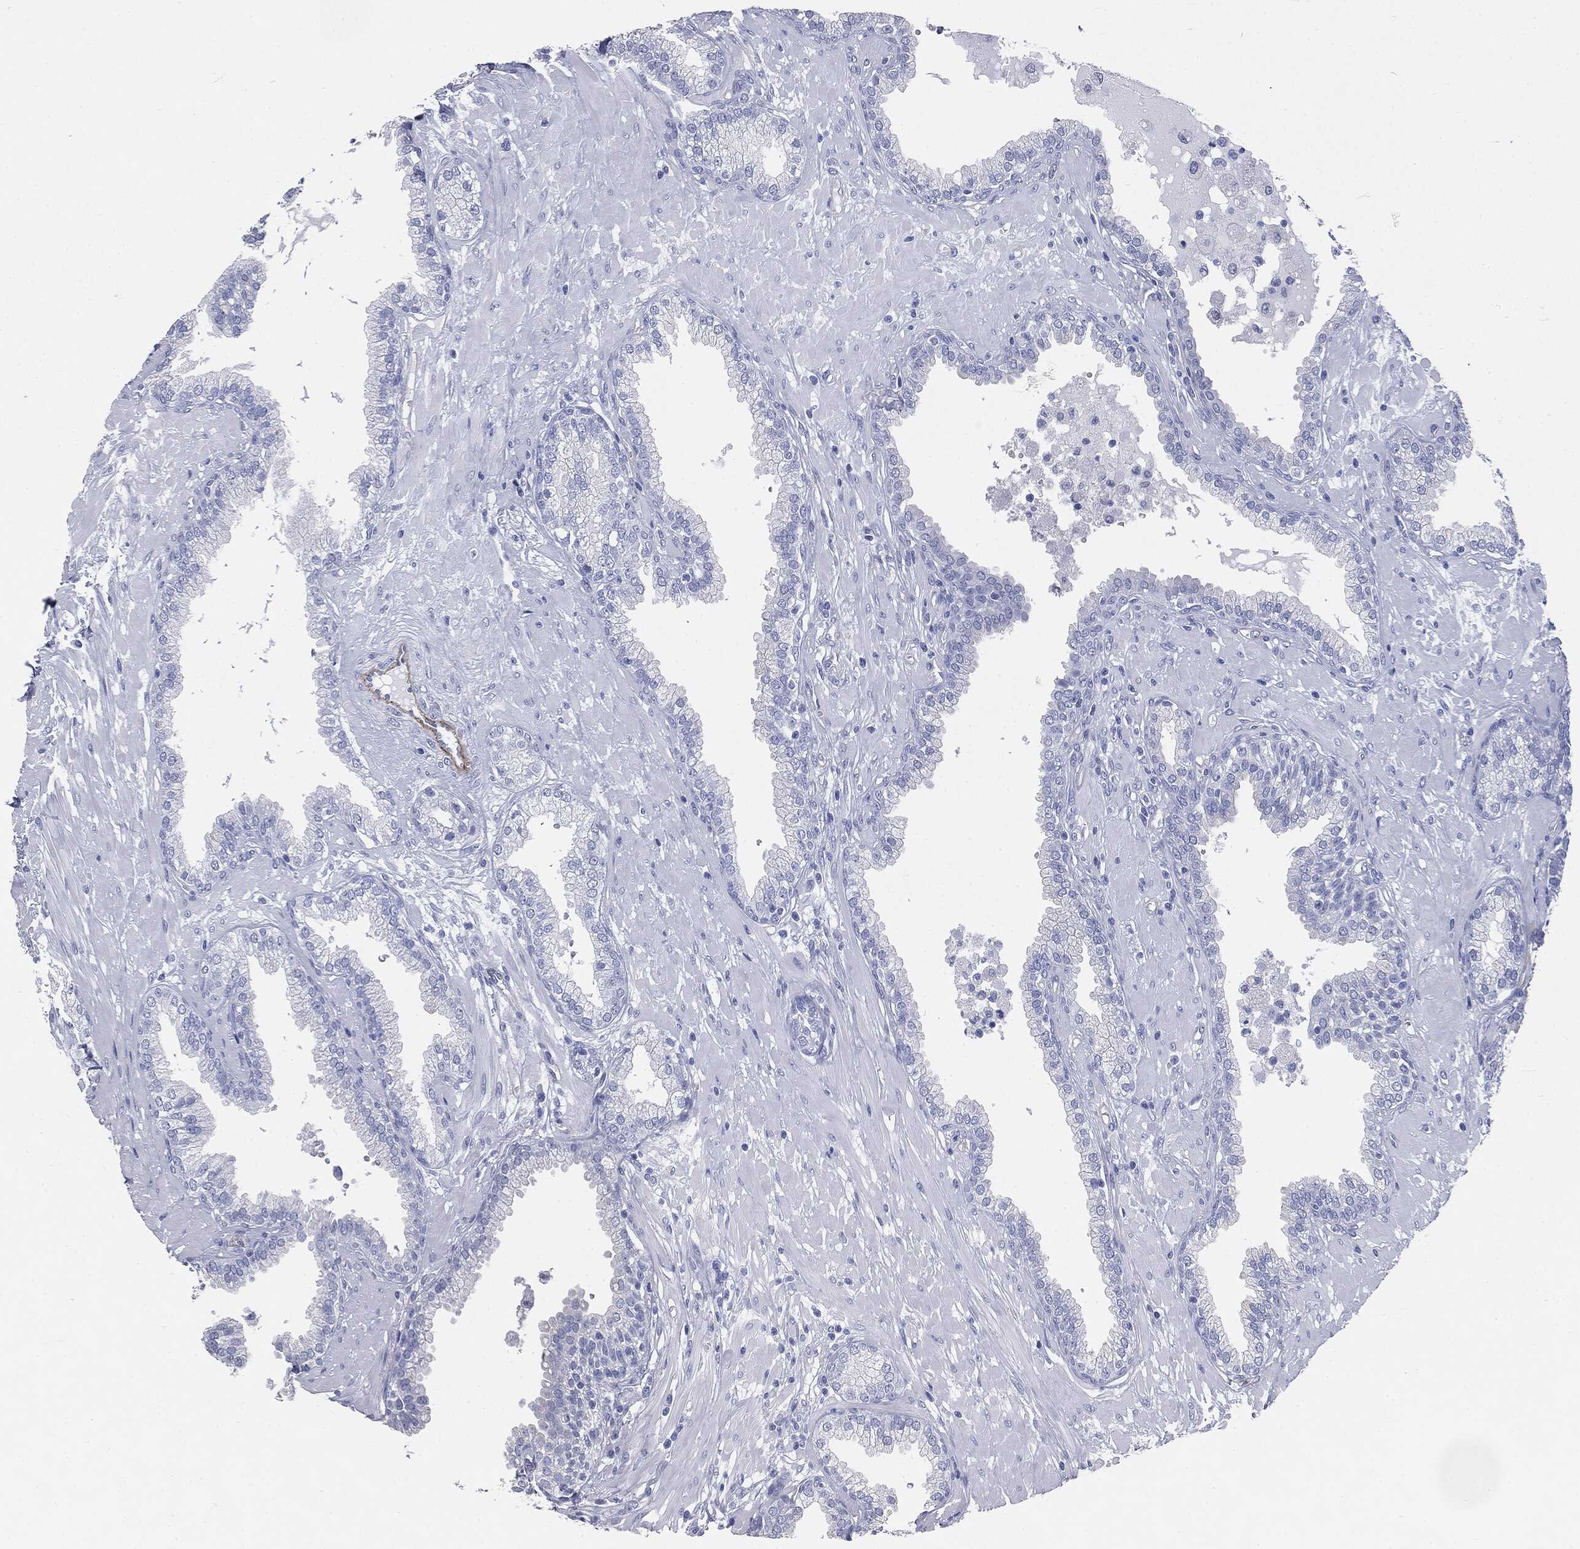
{"staining": {"intensity": "negative", "quantity": "none", "location": "none"}, "tissue": "prostate", "cell_type": "Glandular cells", "image_type": "normal", "snomed": [{"axis": "morphology", "description": "Normal tissue, NOS"}, {"axis": "topography", "description": "Prostate"}], "caption": "An image of prostate stained for a protein exhibits no brown staining in glandular cells. (IHC, brightfield microscopy, high magnification).", "gene": "MUC5AC", "patient": {"sex": "male", "age": 64}}